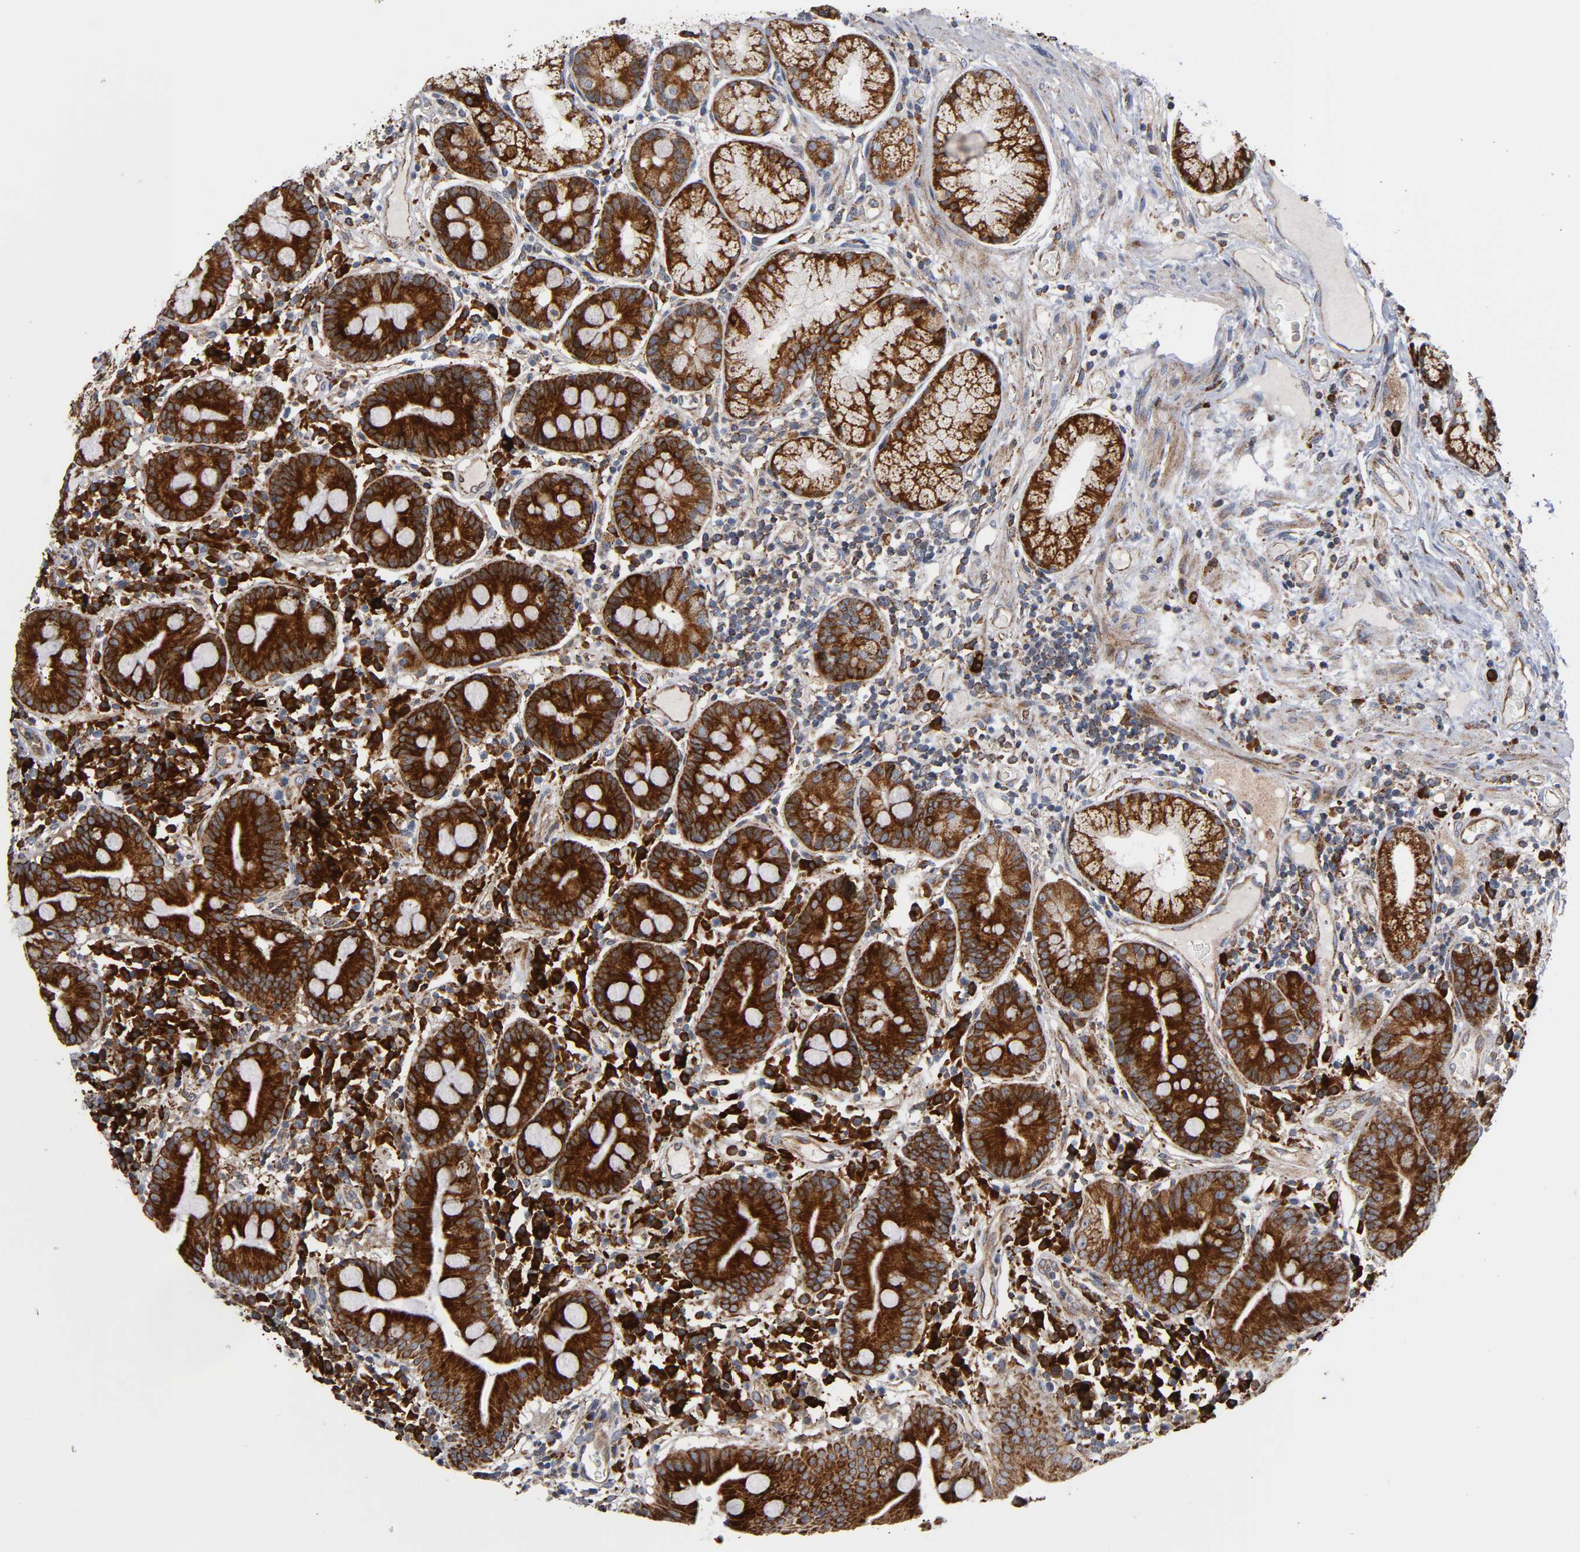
{"staining": {"intensity": "strong", "quantity": ">75%", "location": "cytoplasmic/membranous"}, "tissue": "duodenum", "cell_type": "Glandular cells", "image_type": "normal", "snomed": [{"axis": "morphology", "description": "Normal tissue, NOS"}, {"axis": "topography", "description": "Duodenum"}], "caption": "Immunohistochemistry (IHC) image of benign duodenum: duodenum stained using immunohistochemistry (IHC) demonstrates high levels of strong protein expression localized specifically in the cytoplasmic/membranous of glandular cells, appearing as a cytoplasmic/membranous brown color.", "gene": "MAP3K1", "patient": {"sex": "male", "age": 50}}